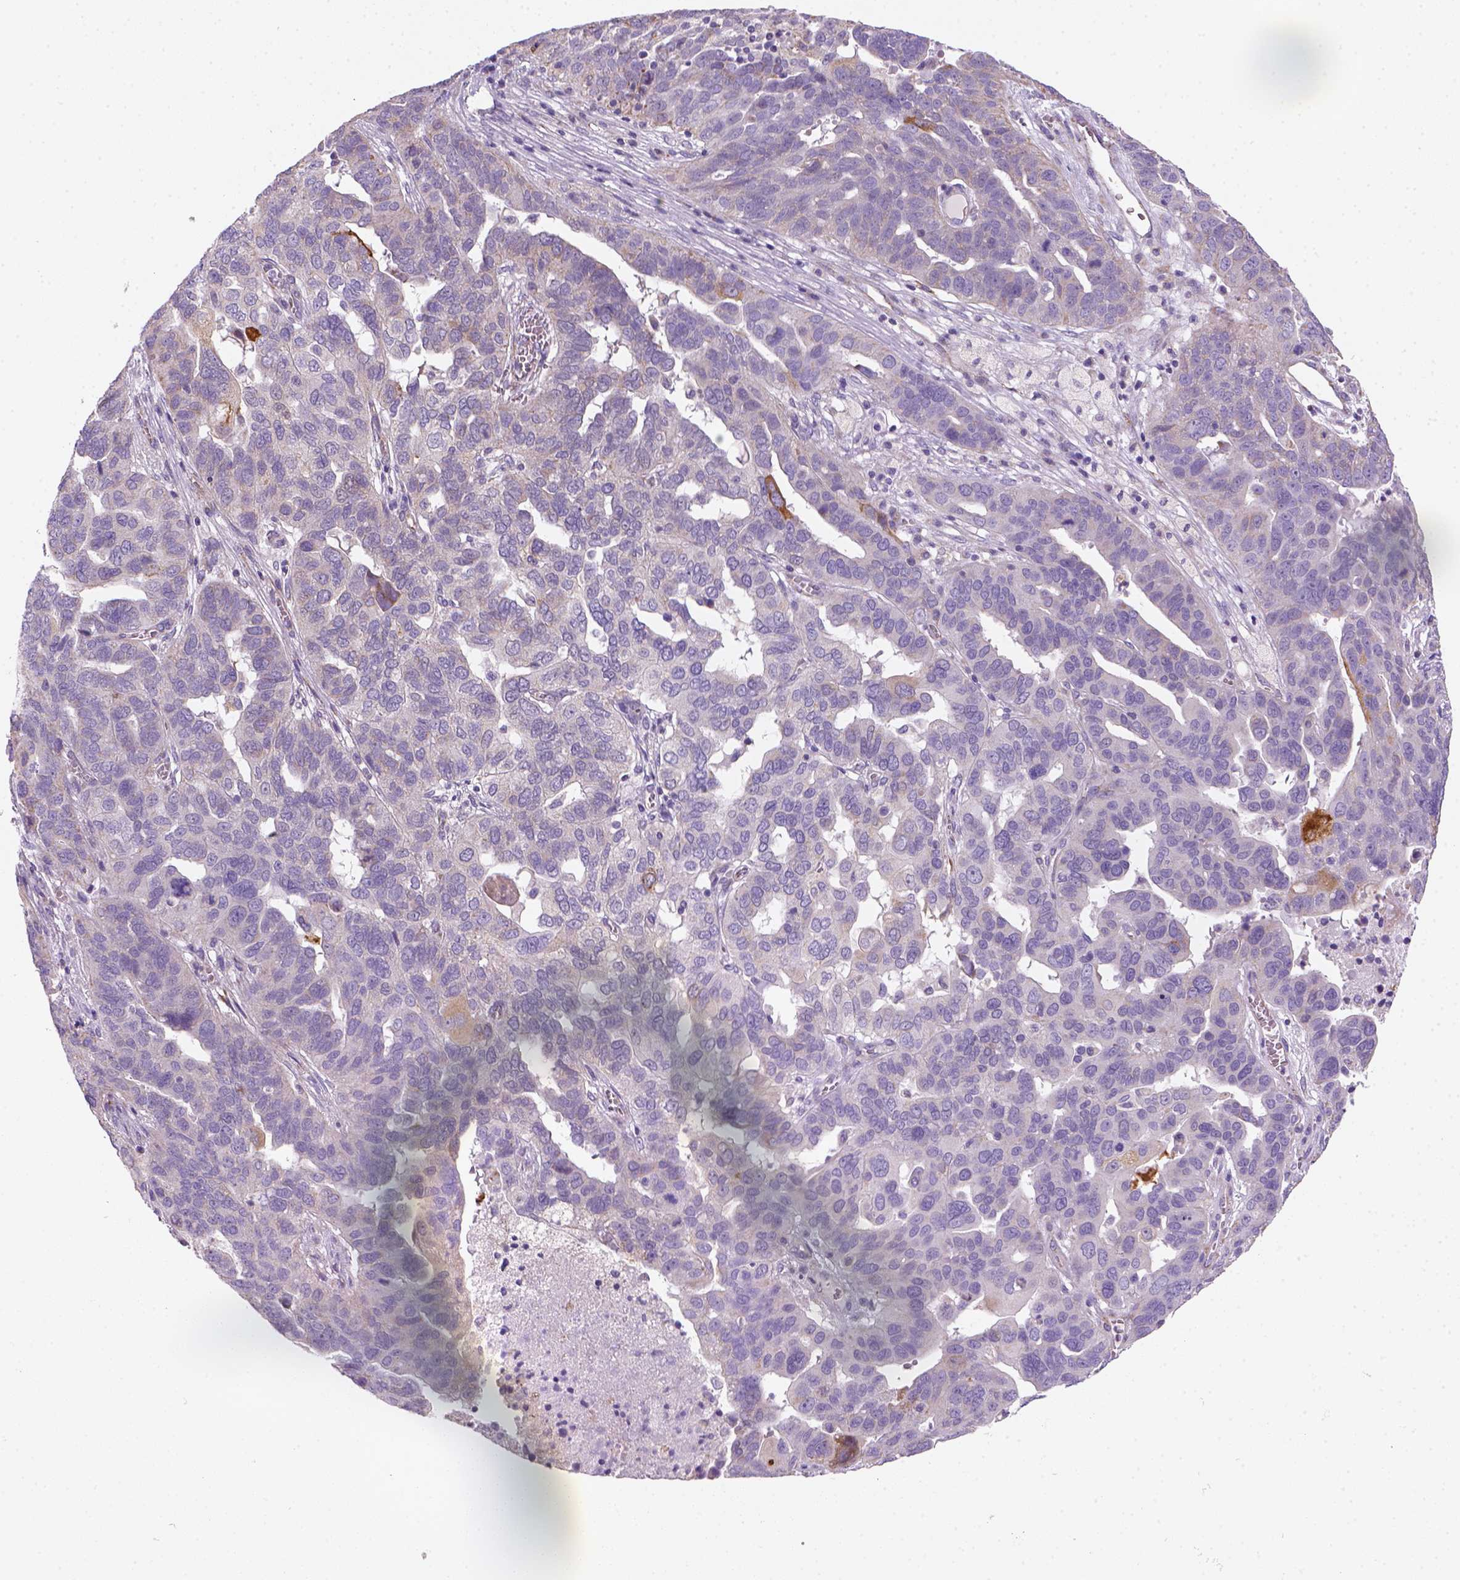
{"staining": {"intensity": "negative", "quantity": "none", "location": "none"}, "tissue": "ovarian cancer", "cell_type": "Tumor cells", "image_type": "cancer", "snomed": [{"axis": "morphology", "description": "Carcinoma, endometroid"}, {"axis": "topography", "description": "Soft tissue"}, {"axis": "topography", "description": "Ovary"}], "caption": "DAB (3,3'-diaminobenzidine) immunohistochemical staining of human ovarian cancer (endometroid carcinoma) exhibits no significant staining in tumor cells.", "gene": "CES2", "patient": {"sex": "female", "age": 52}}